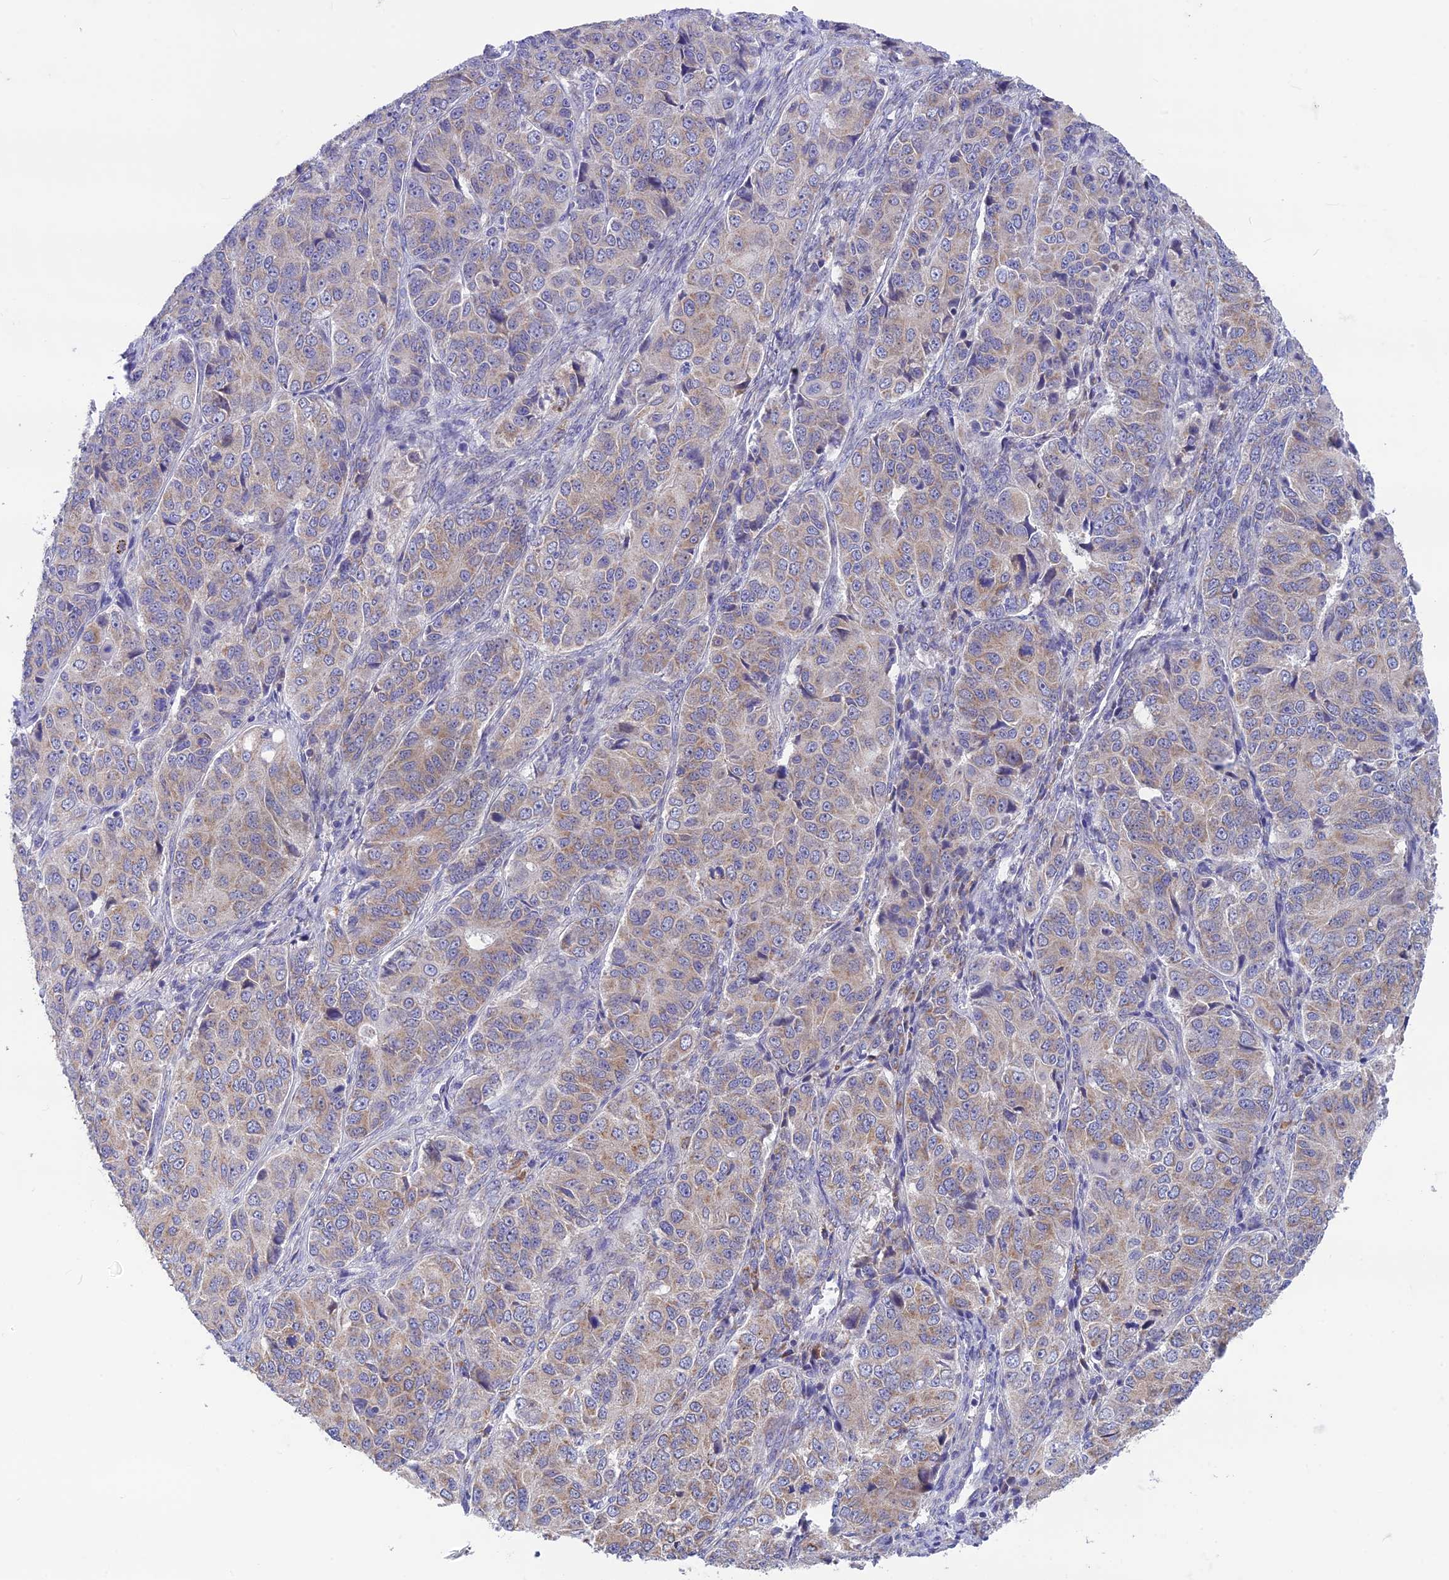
{"staining": {"intensity": "weak", "quantity": "25%-75%", "location": "cytoplasmic/membranous"}, "tissue": "ovarian cancer", "cell_type": "Tumor cells", "image_type": "cancer", "snomed": [{"axis": "morphology", "description": "Carcinoma, endometroid"}, {"axis": "topography", "description": "Ovary"}], "caption": "IHC histopathology image of human ovarian endometroid carcinoma stained for a protein (brown), which displays low levels of weak cytoplasmic/membranous expression in about 25%-75% of tumor cells.", "gene": "PLAC9", "patient": {"sex": "female", "age": 51}}